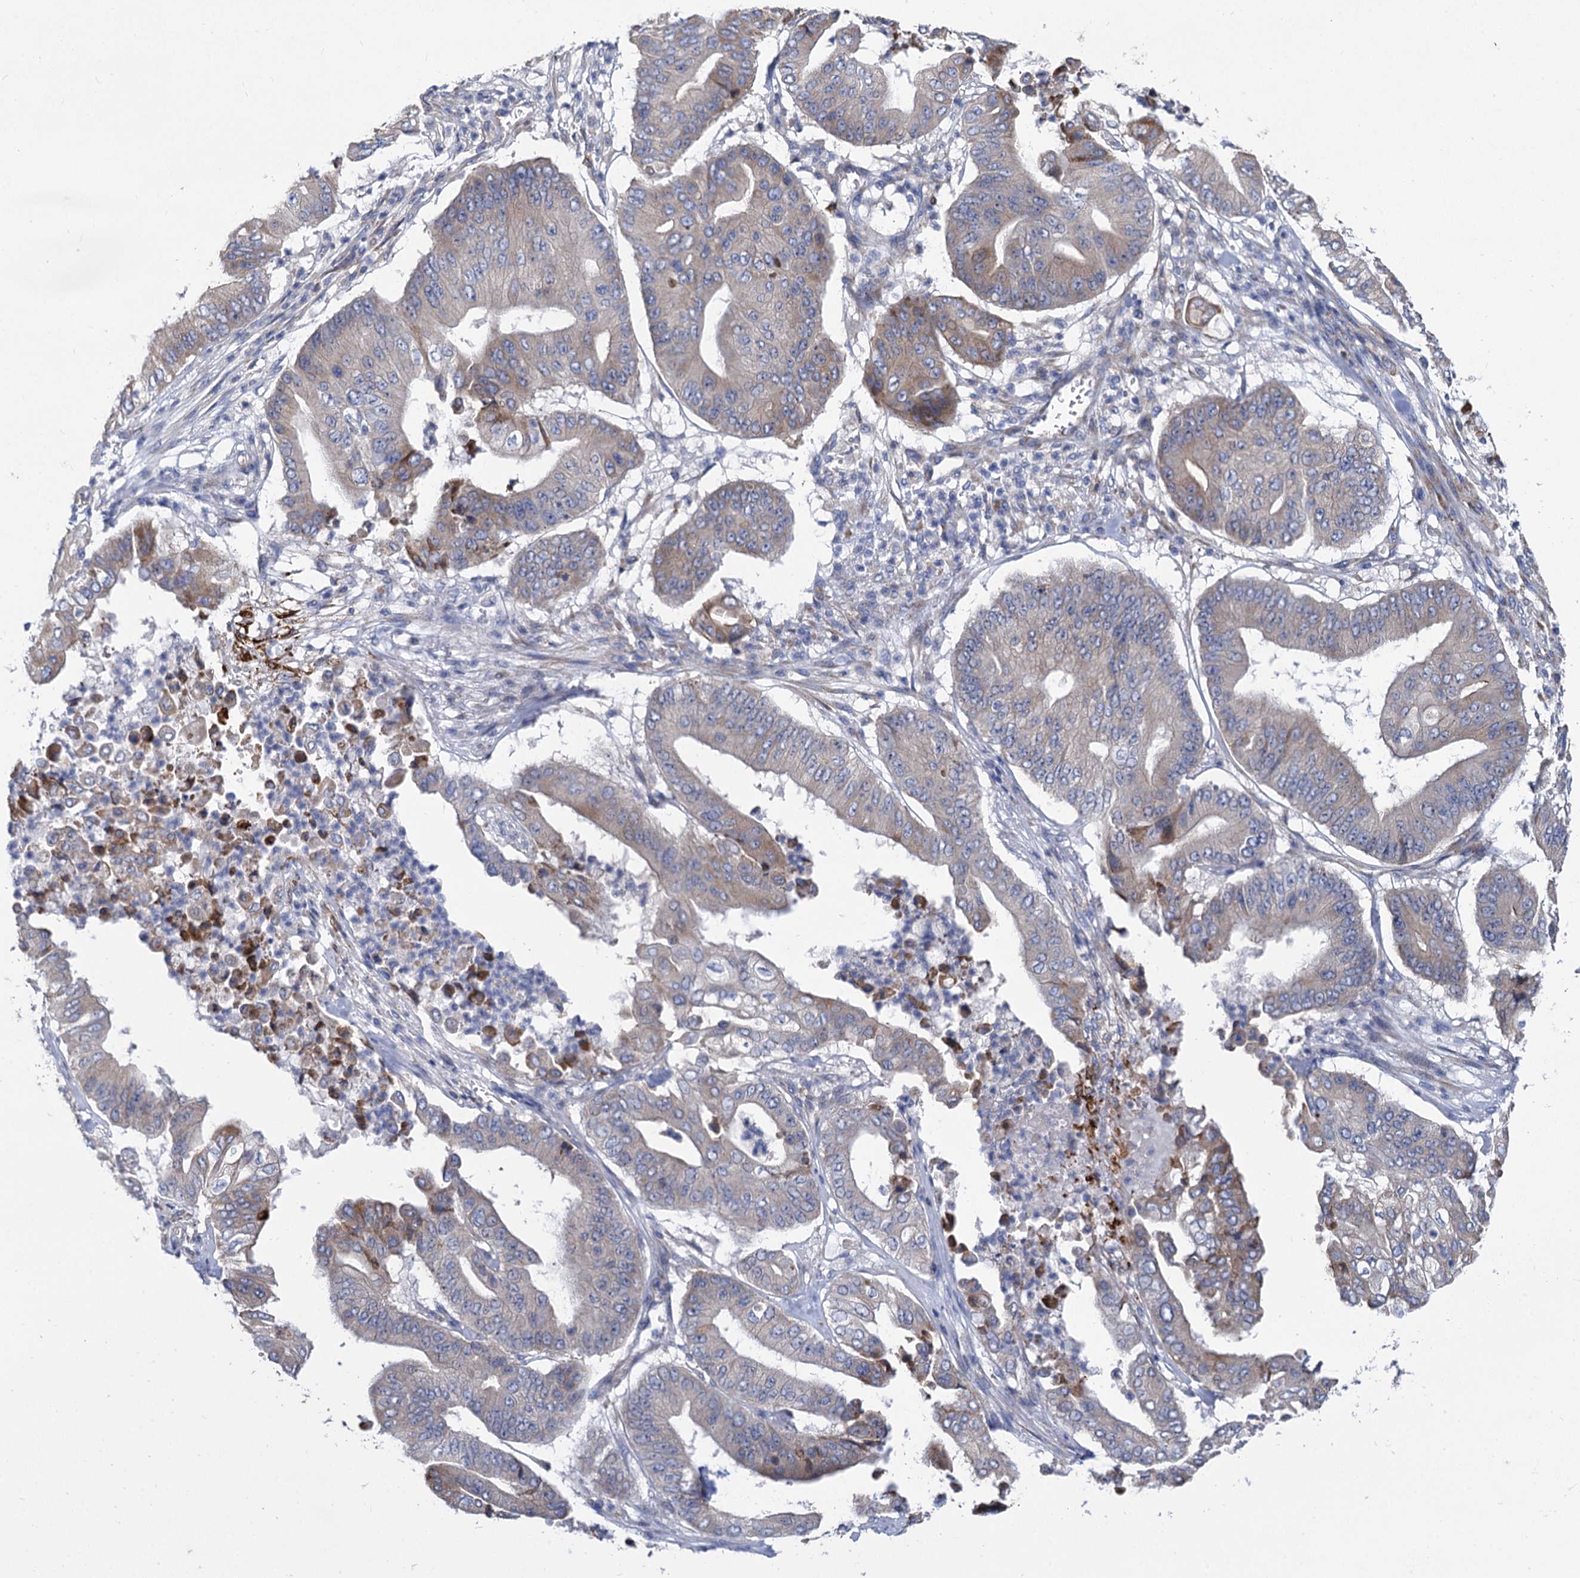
{"staining": {"intensity": "moderate", "quantity": "<25%", "location": "cytoplasmic/membranous"}, "tissue": "pancreatic cancer", "cell_type": "Tumor cells", "image_type": "cancer", "snomed": [{"axis": "morphology", "description": "Adenocarcinoma, NOS"}, {"axis": "topography", "description": "Pancreas"}], "caption": "High-power microscopy captured an immunohistochemistry (IHC) histopathology image of adenocarcinoma (pancreatic), revealing moderate cytoplasmic/membranous positivity in about <25% of tumor cells. (brown staining indicates protein expression, while blue staining denotes nuclei).", "gene": "PRSS35", "patient": {"sex": "female", "age": 77}}